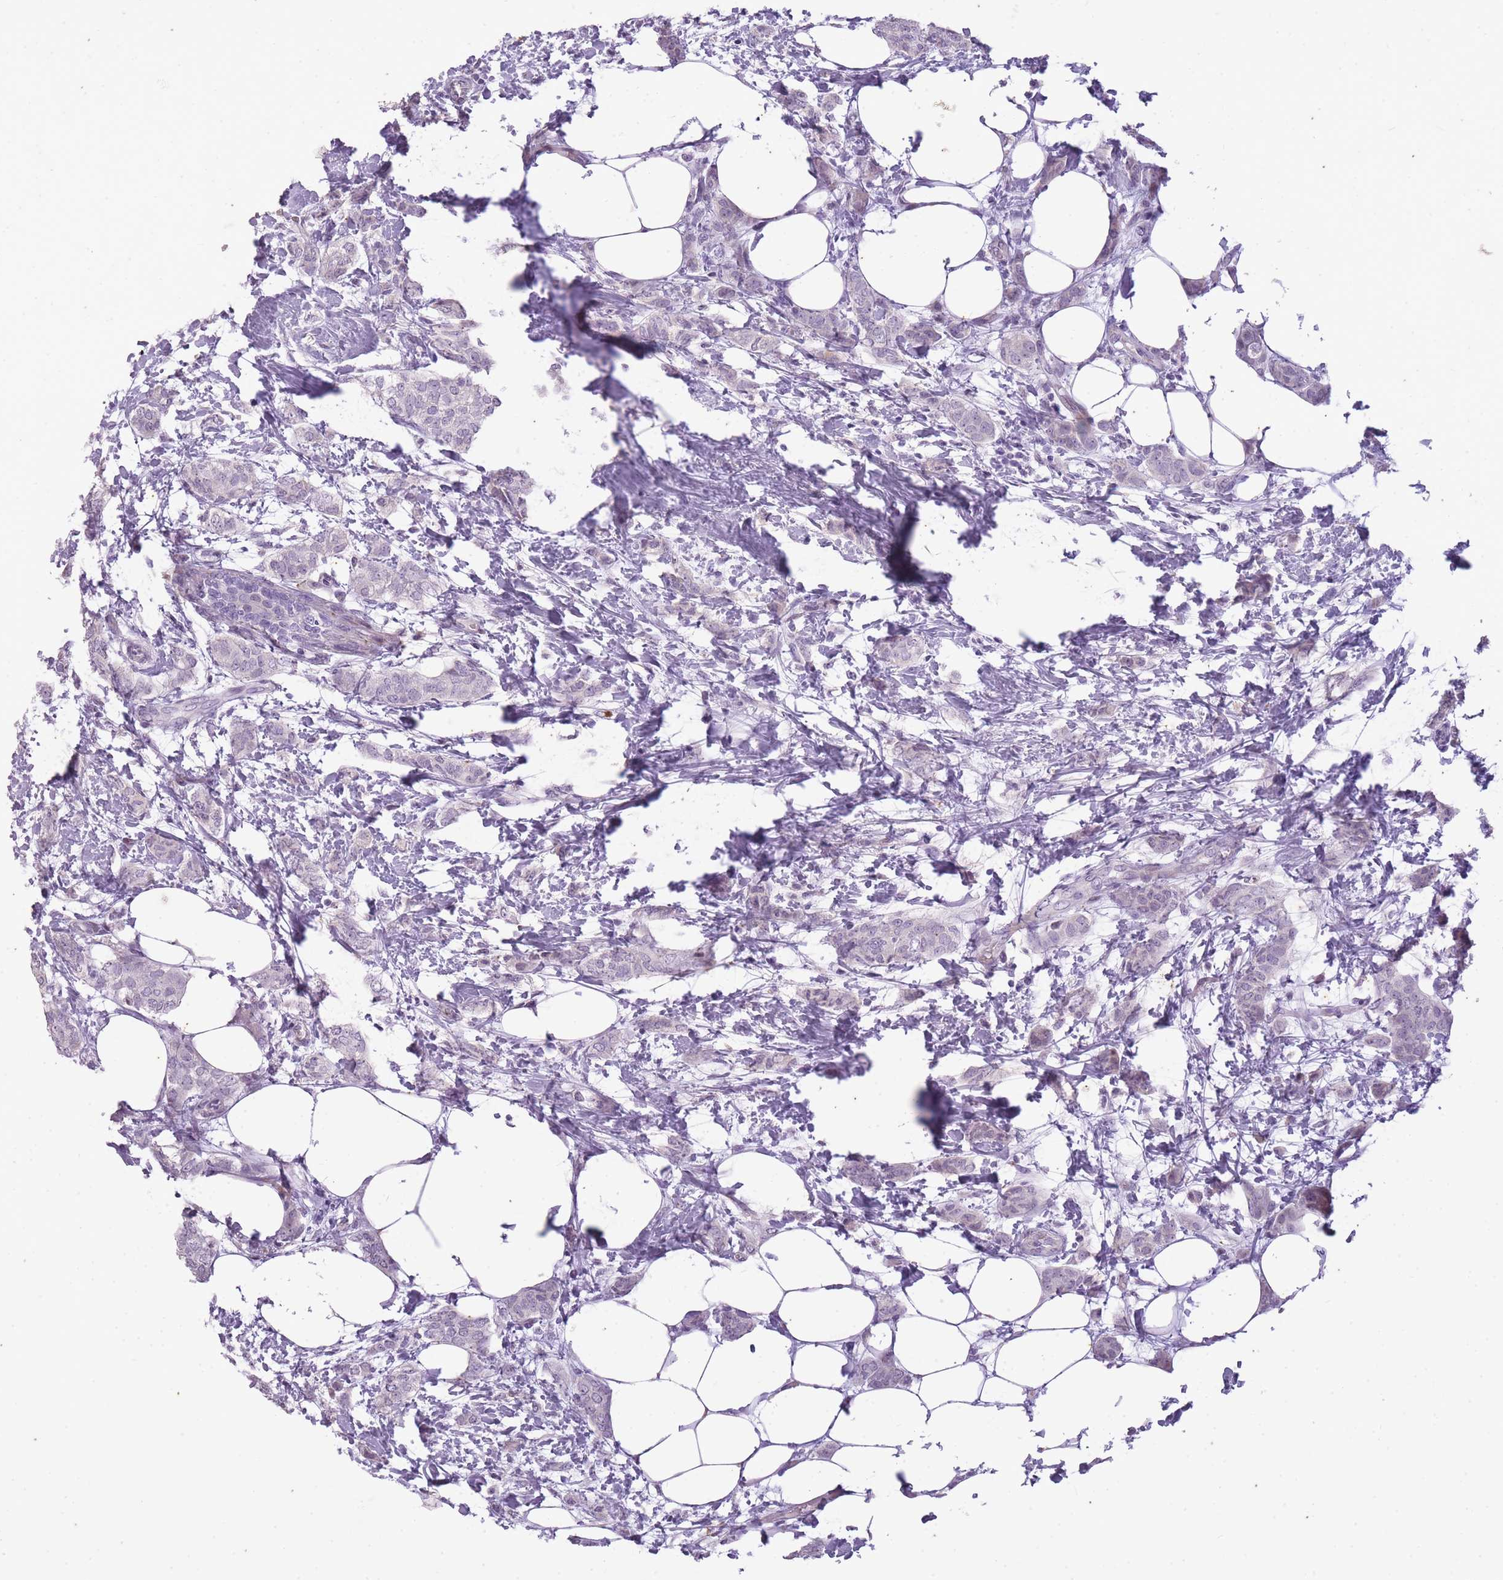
{"staining": {"intensity": "negative", "quantity": "none", "location": "none"}, "tissue": "breast cancer", "cell_type": "Tumor cells", "image_type": "cancer", "snomed": [{"axis": "morphology", "description": "Duct carcinoma"}, {"axis": "topography", "description": "Breast"}], "caption": "Photomicrograph shows no protein positivity in tumor cells of breast cancer tissue.", "gene": "CNTNAP3", "patient": {"sex": "female", "age": 72}}